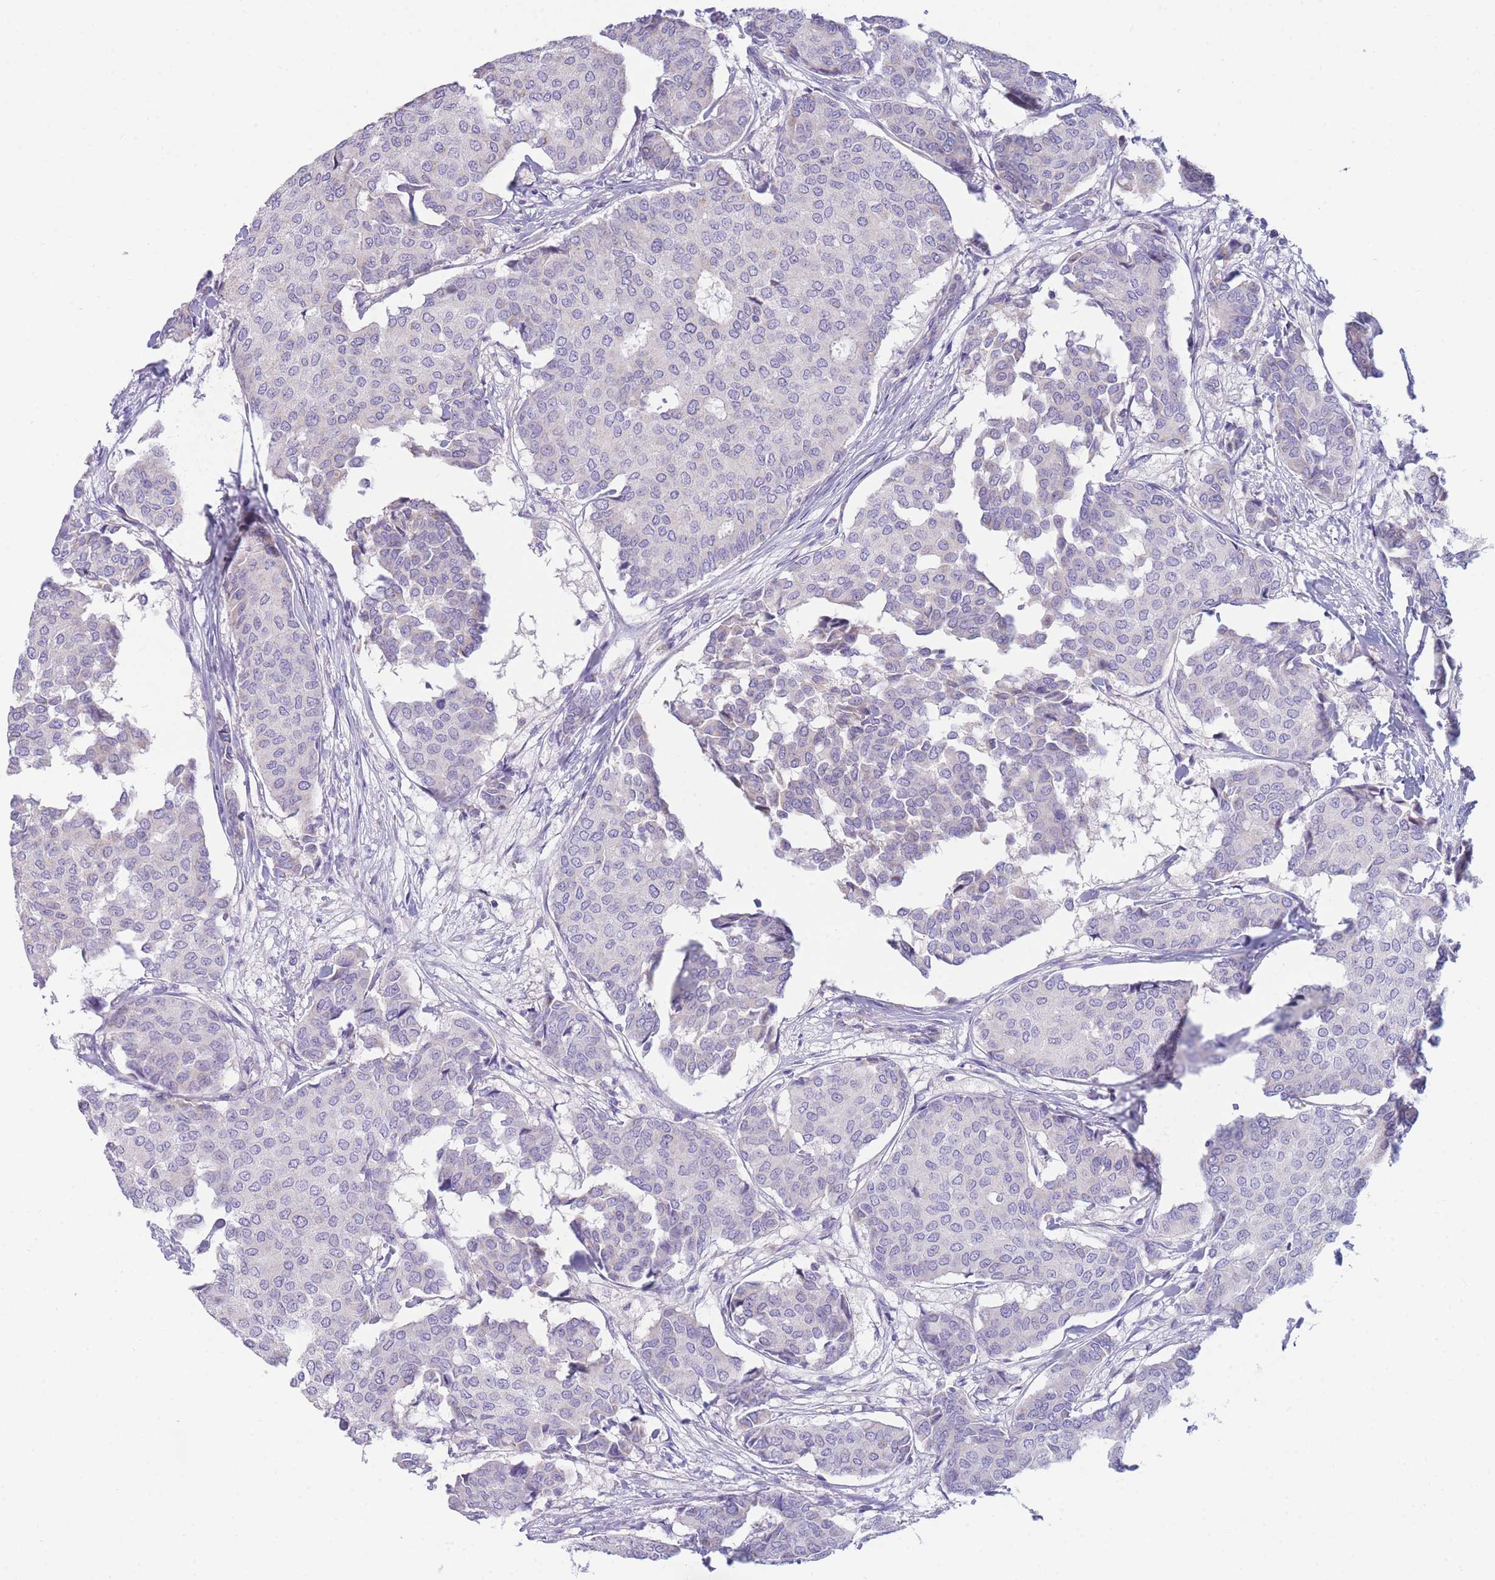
{"staining": {"intensity": "negative", "quantity": "none", "location": "none"}, "tissue": "breast cancer", "cell_type": "Tumor cells", "image_type": "cancer", "snomed": [{"axis": "morphology", "description": "Duct carcinoma"}, {"axis": "topography", "description": "Breast"}], "caption": "The histopathology image reveals no staining of tumor cells in breast intraductal carcinoma.", "gene": "DHRS11", "patient": {"sex": "female", "age": 75}}